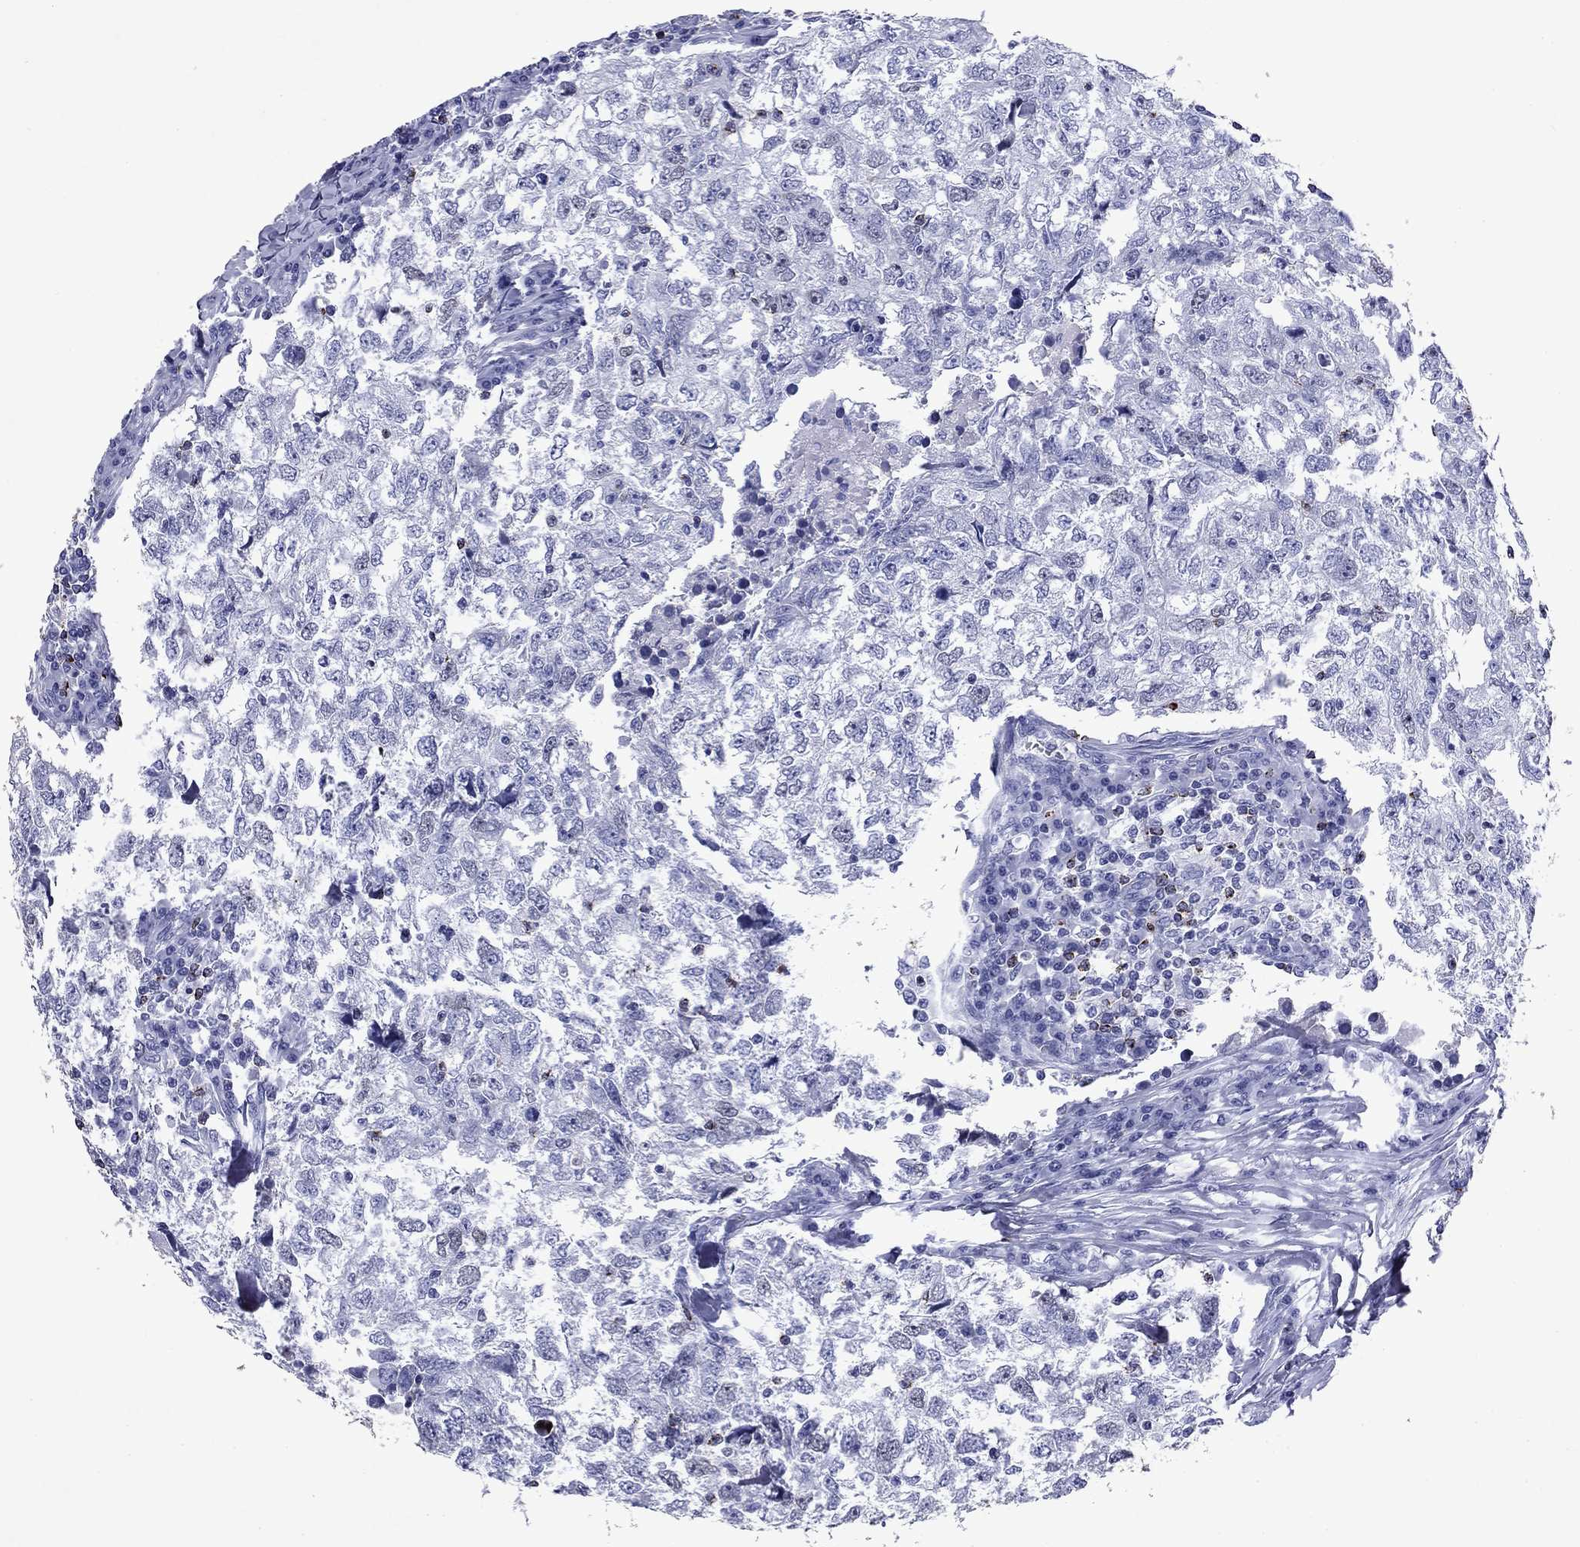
{"staining": {"intensity": "negative", "quantity": "none", "location": "none"}, "tissue": "breast cancer", "cell_type": "Tumor cells", "image_type": "cancer", "snomed": [{"axis": "morphology", "description": "Duct carcinoma"}, {"axis": "topography", "description": "Breast"}], "caption": "Tumor cells show no significant staining in intraductal carcinoma (breast).", "gene": "GZMK", "patient": {"sex": "female", "age": 30}}